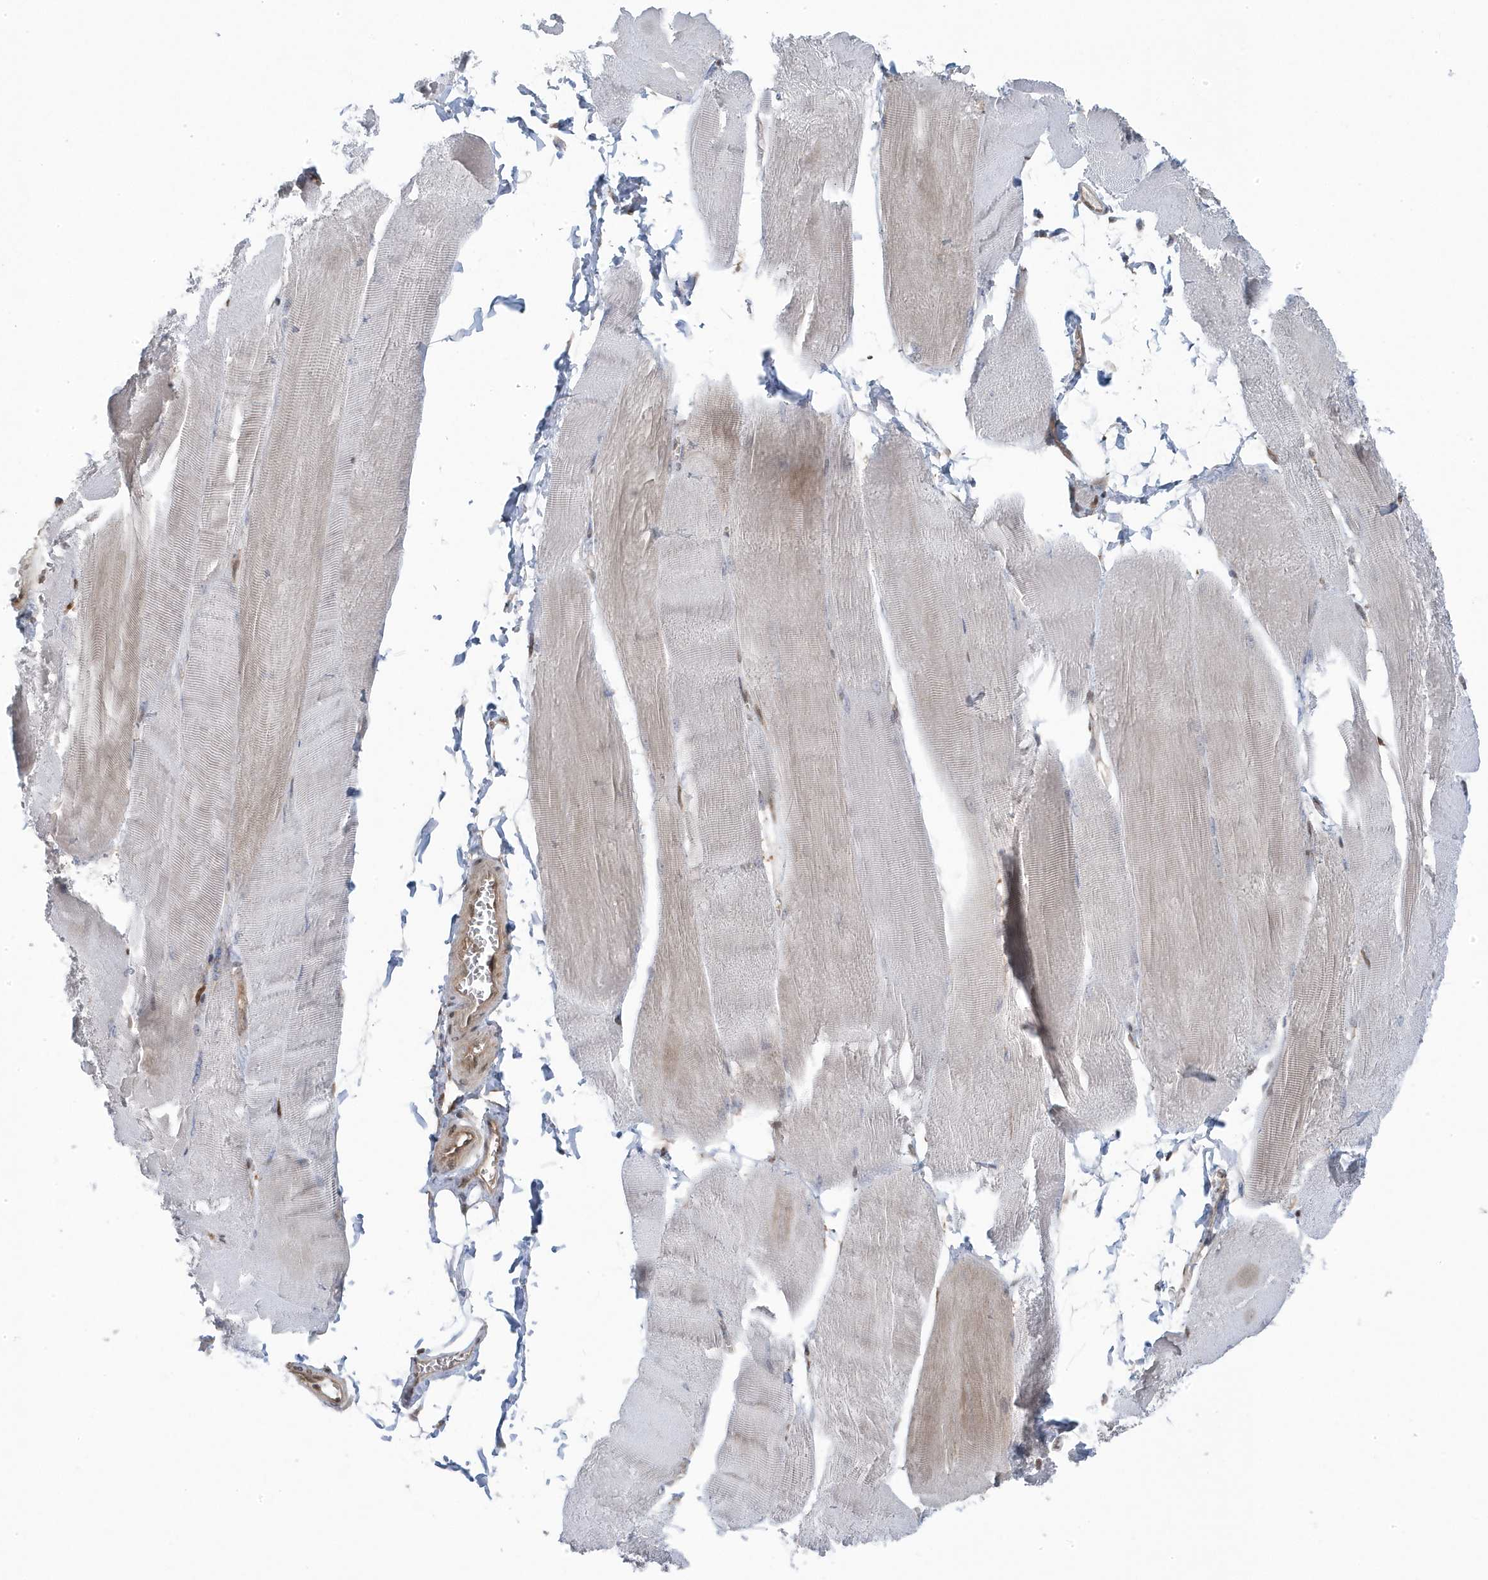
{"staining": {"intensity": "negative", "quantity": "none", "location": "none"}, "tissue": "skeletal muscle", "cell_type": "Myocytes", "image_type": "normal", "snomed": [{"axis": "morphology", "description": "Normal tissue, NOS"}, {"axis": "morphology", "description": "Basal cell carcinoma"}, {"axis": "topography", "description": "Skeletal muscle"}], "caption": "High magnification brightfield microscopy of unremarkable skeletal muscle stained with DAB (brown) and counterstained with hematoxylin (blue): myocytes show no significant staining.", "gene": "MAPK1IP1L", "patient": {"sex": "female", "age": 64}}